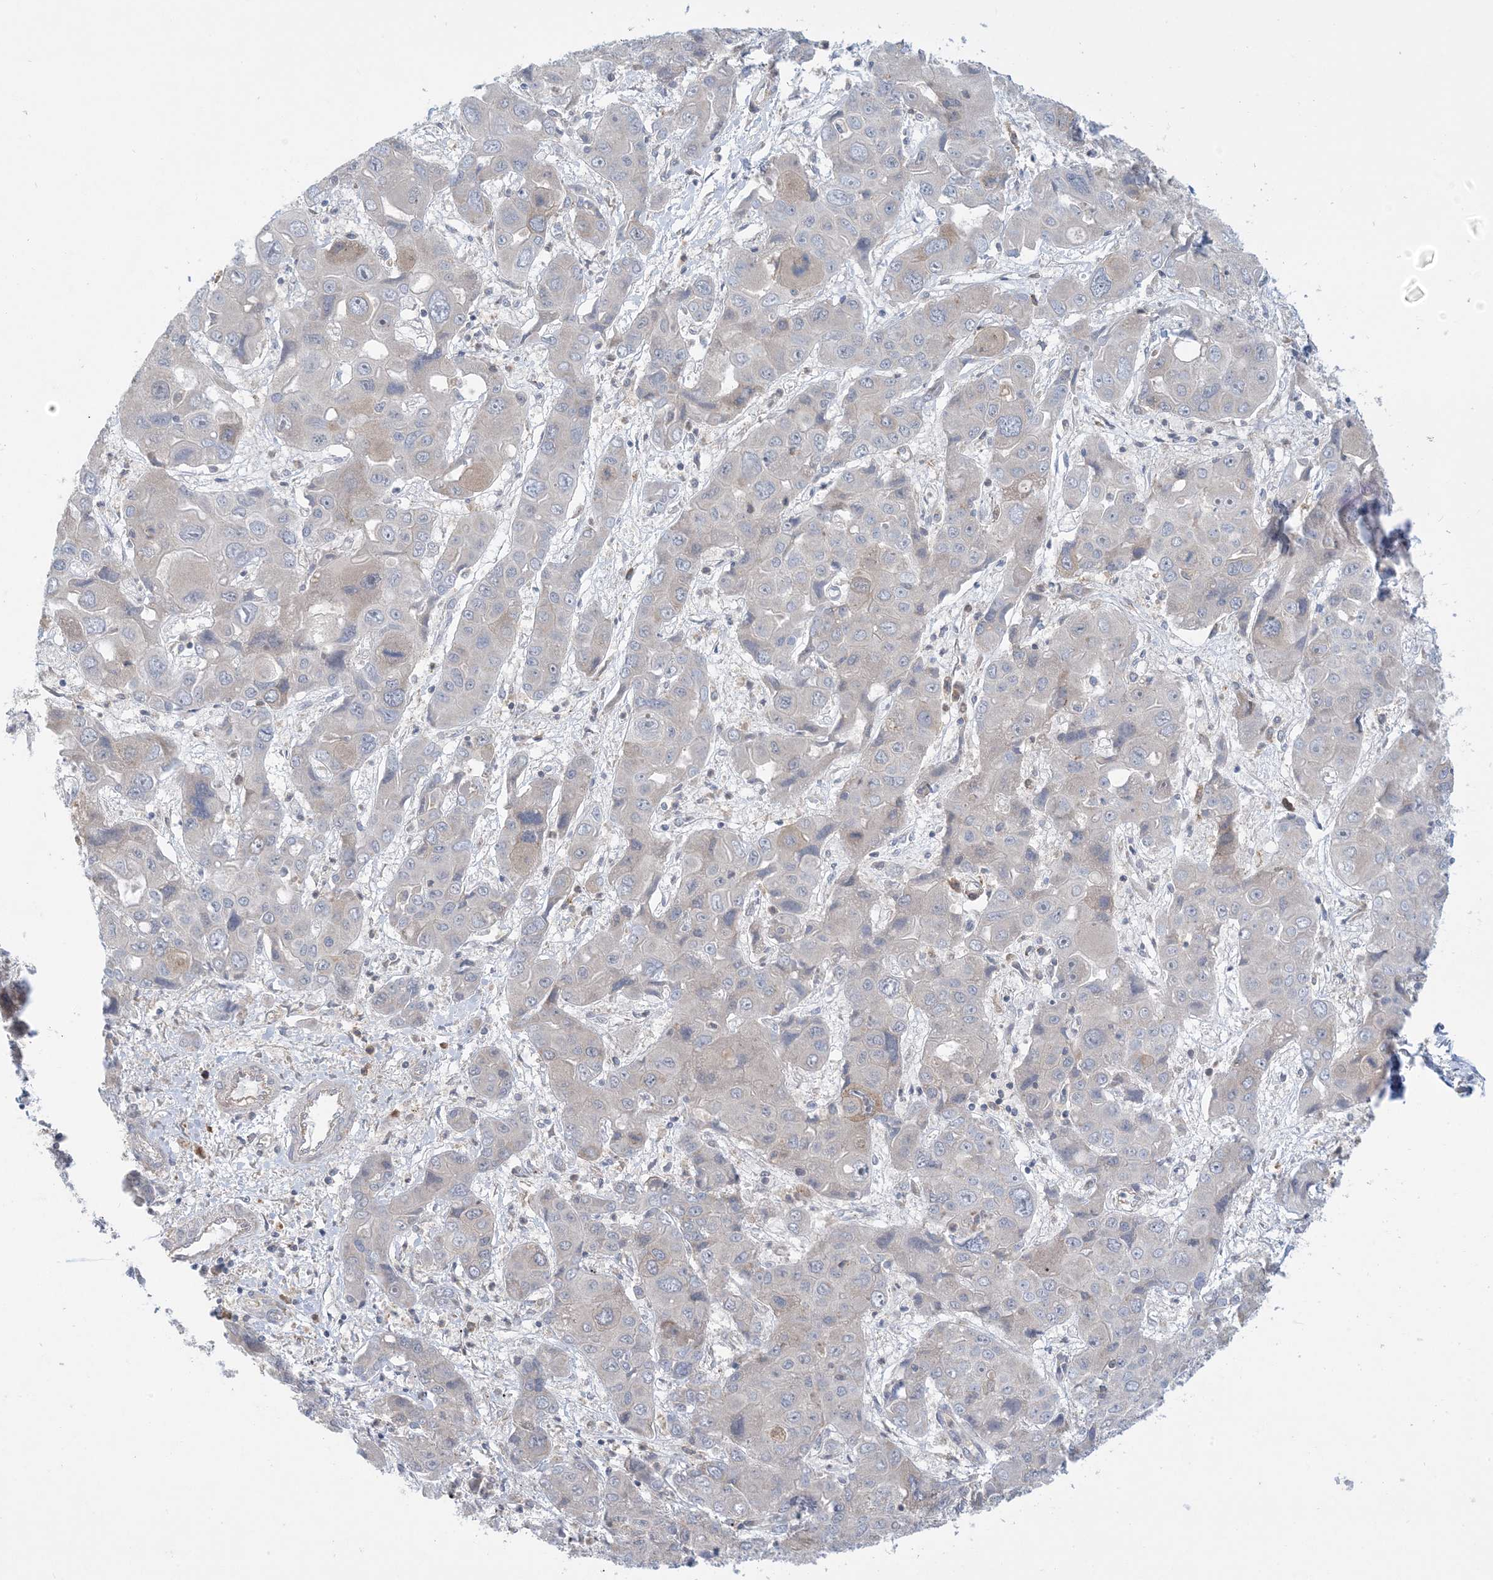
{"staining": {"intensity": "negative", "quantity": "none", "location": "none"}, "tissue": "liver cancer", "cell_type": "Tumor cells", "image_type": "cancer", "snomed": [{"axis": "morphology", "description": "Cholangiocarcinoma"}, {"axis": "topography", "description": "Liver"}], "caption": "Immunohistochemistry micrograph of neoplastic tissue: liver cholangiocarcinoma stained with DAB reveals no significant protein staining in tumor cells.", "gene": "AOC1", "patient": {"sex": "male", "age": 67}}